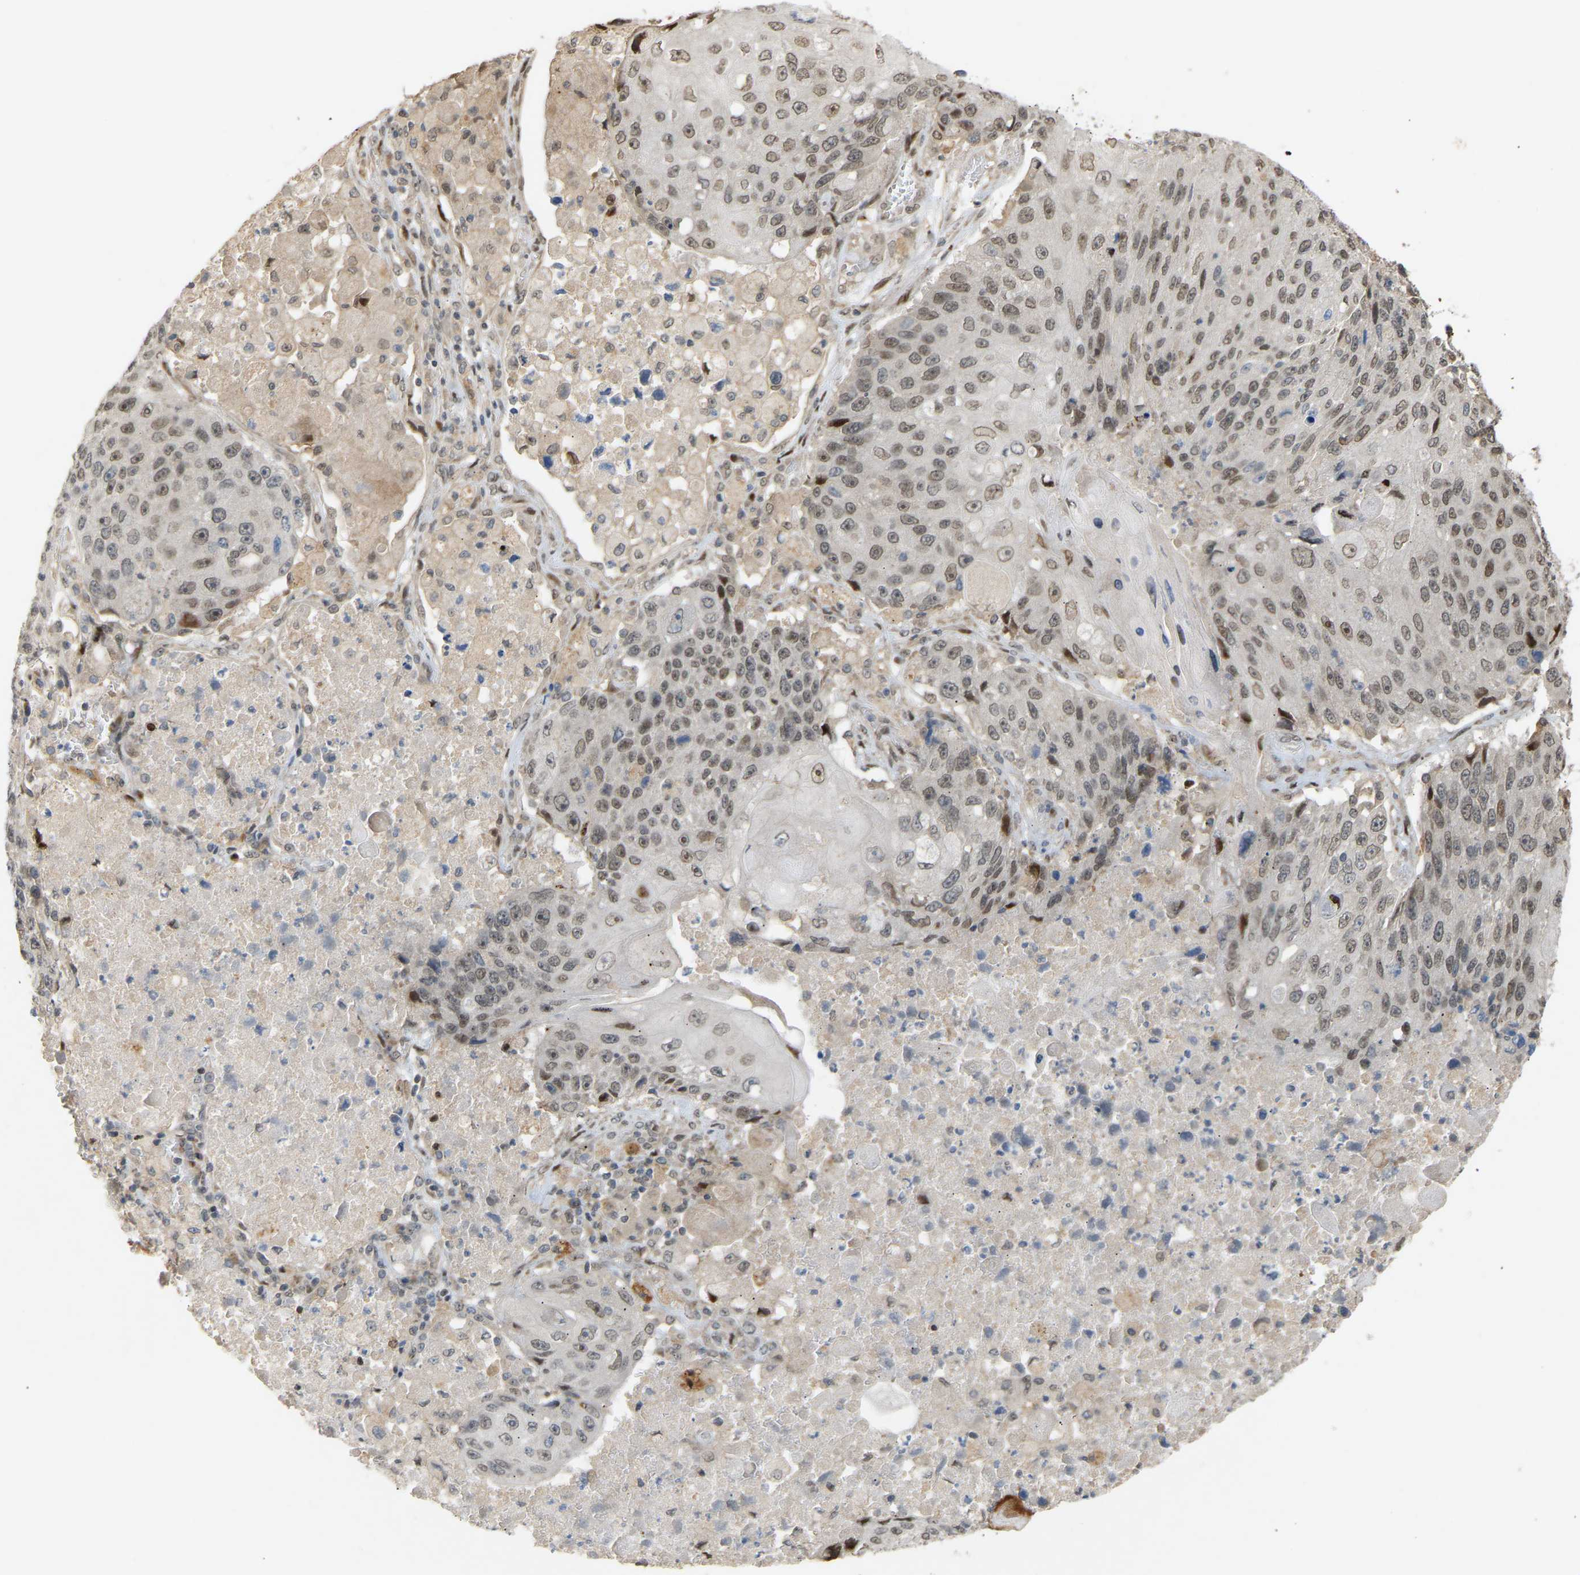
{"staining": {"intensity": "weak", "quantity": "25%-75%", "location": "nuclear"}, "tissue": "lung cancer", "cell_type": "Tumor cells", "image_type": "cancer", "snomed": [{"axis": "morphology", "description": "Squamous cell carcinoma, NOS"}, {"axis": "topography", "description": "Lung"}], "caption": "Immunohistochemical staining of human squamous cell carcinoma (lung) shows low levels of weak nuclear protein staining in approximately 25%-75% of tumor cells. (brown staining indicates protein expression, while blue staining denotes nuclei).", "gene": "PTPN4", "patient": {"sex": "male", "age": 61}}